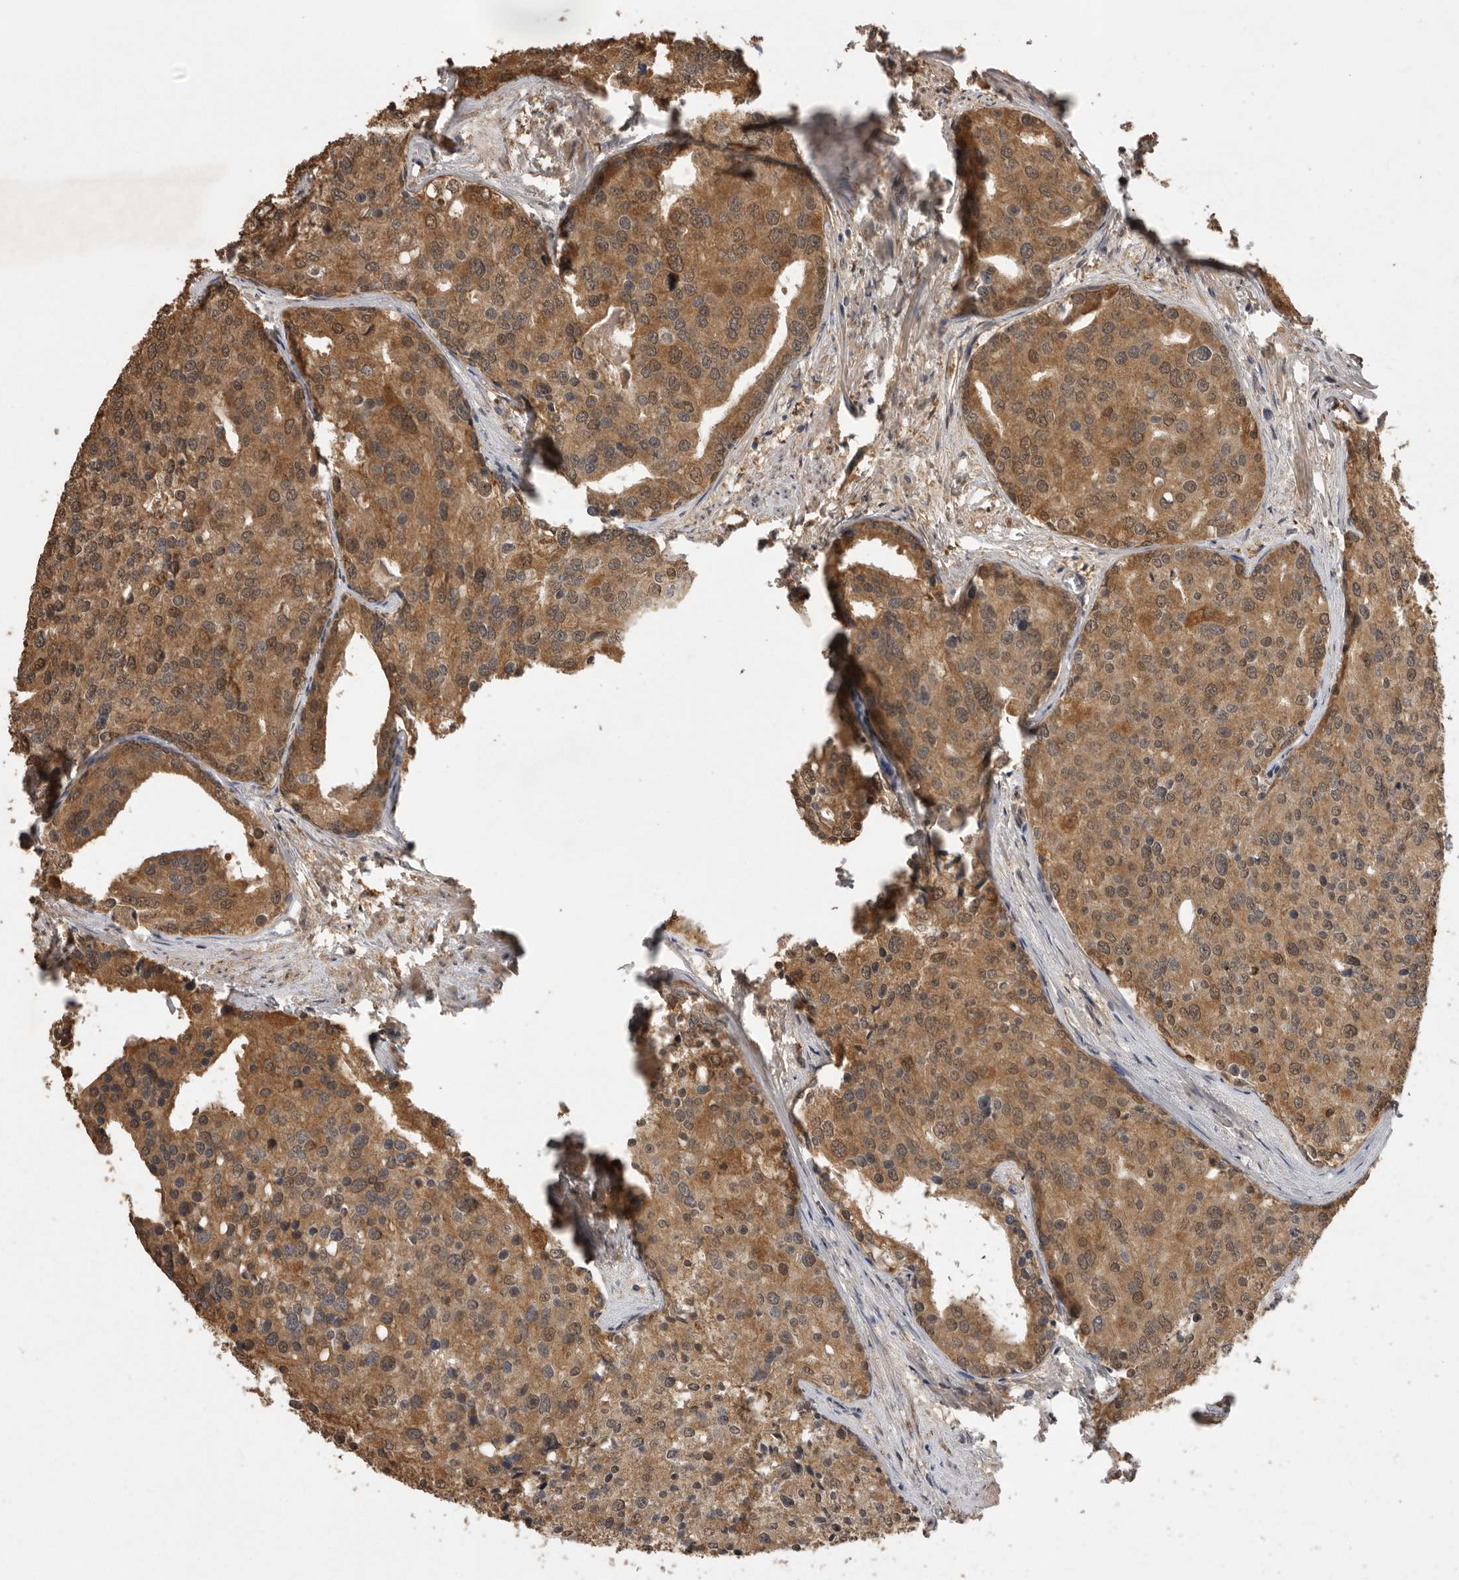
{"staining": {"intensity": "moderate", "quantity": ">75%", "location": "cytoplasmic/membranous,nuclear"}, "tissue": "prostate cancer", "cell_type": "Tumor cells", "image_type": "cancer", "snomed": [{"axis": "morphology", "description": "Adenocarcinoma, High grade"}, {"axis": "topography", "description": "Prostate"}], "caption": "A medium amount of moderate cytoplasmic/membranous and nuclear expression is identified in about >75% of tumor cells in adenocarcinoma (high-grade) (prostate) tissue.", "gene": "JAG2", "patient": {"sex": "male", "age": 50}}